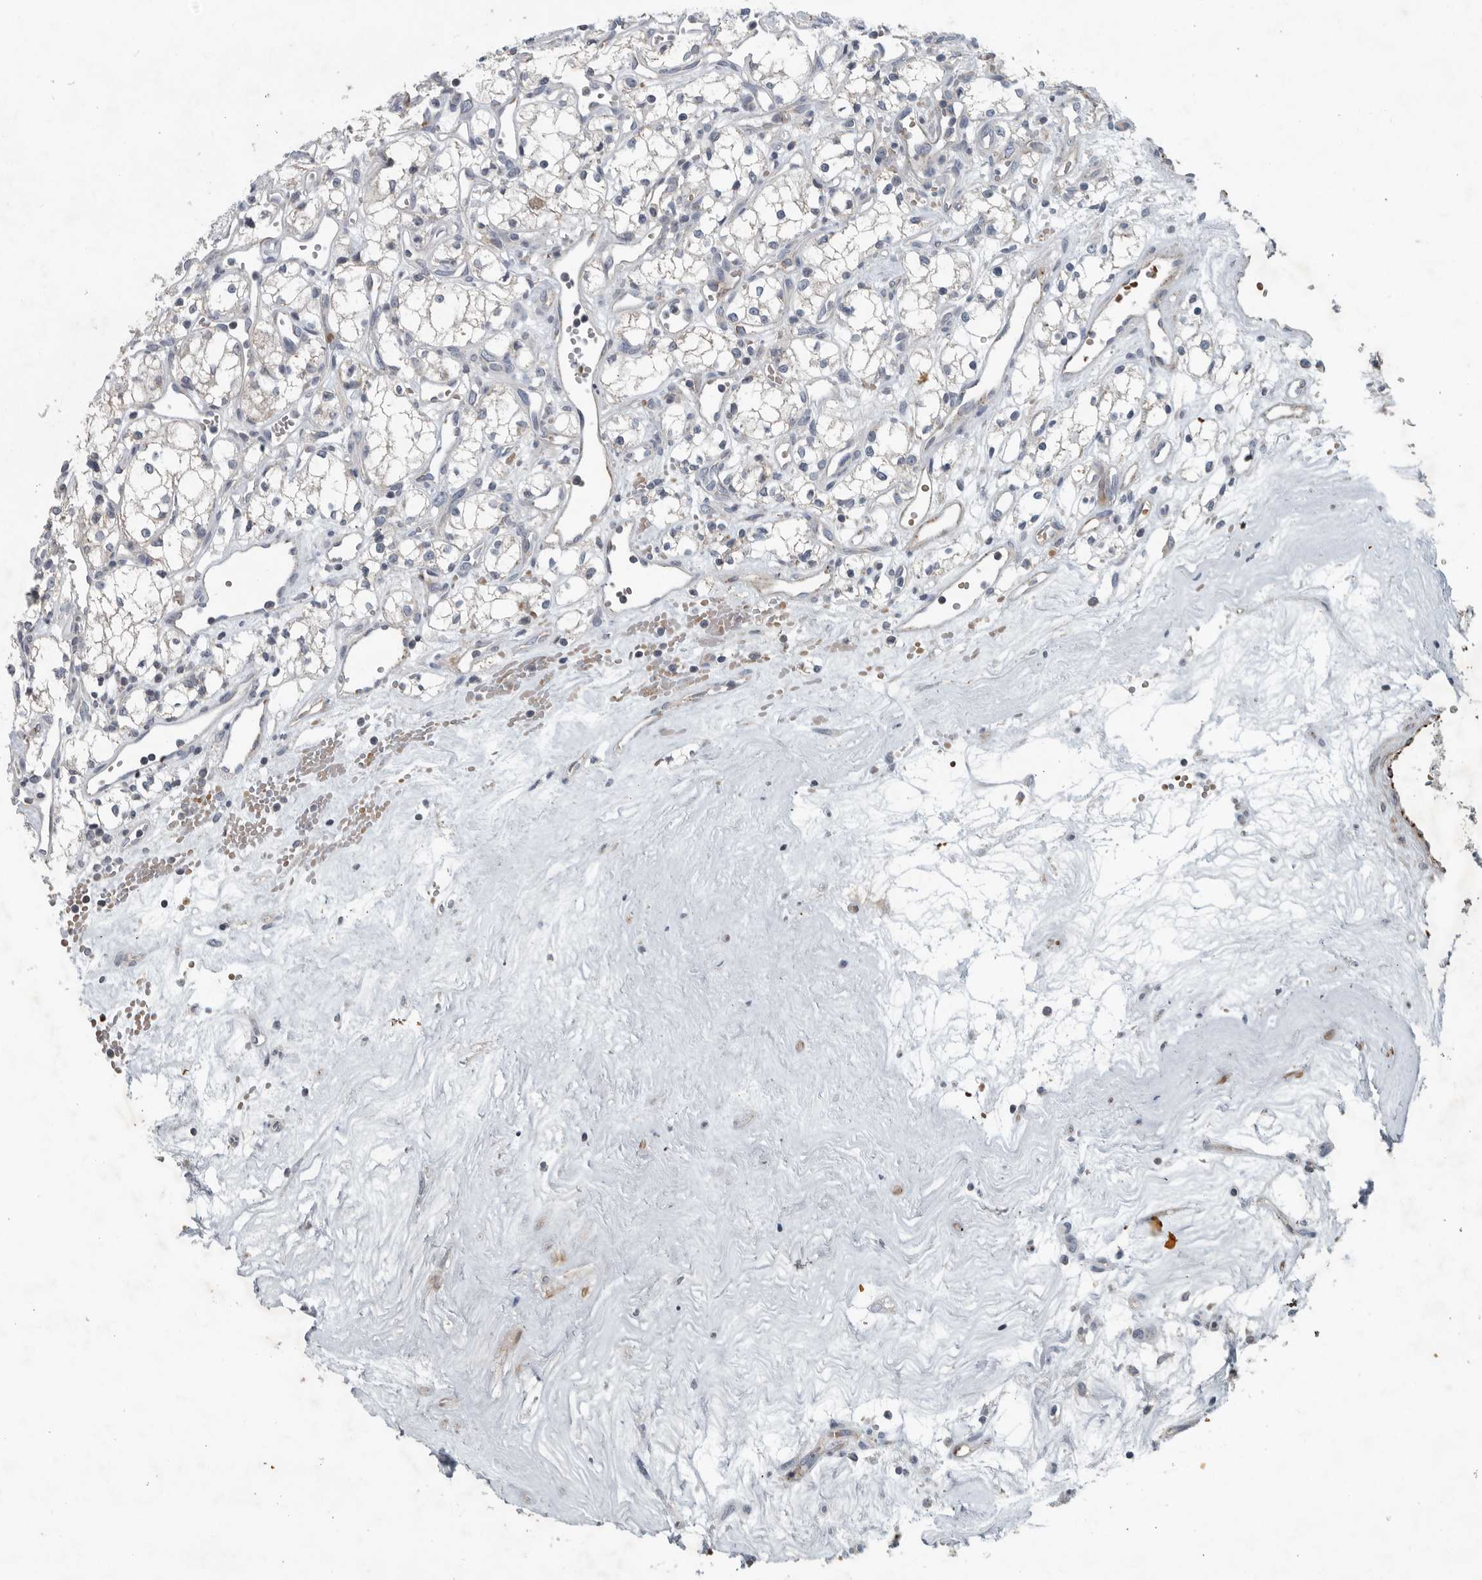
{"staining": {"intensity": "negative", "quantity": "none", "location": "none"}, "tissue": "renal cancer", "cell_type": "Tumor cells", "image_type": "cancer", "snomed": [{"axis": "morphology", "description": "Adenocarcinoma, NOS"}, {"axis": "topography", "description": "Kidney"}], "caption": "IHC of renal cancer shows no staining in tumor cells.", "gene": "MPP3", "patient": {"sex": "male", "age": 59}}